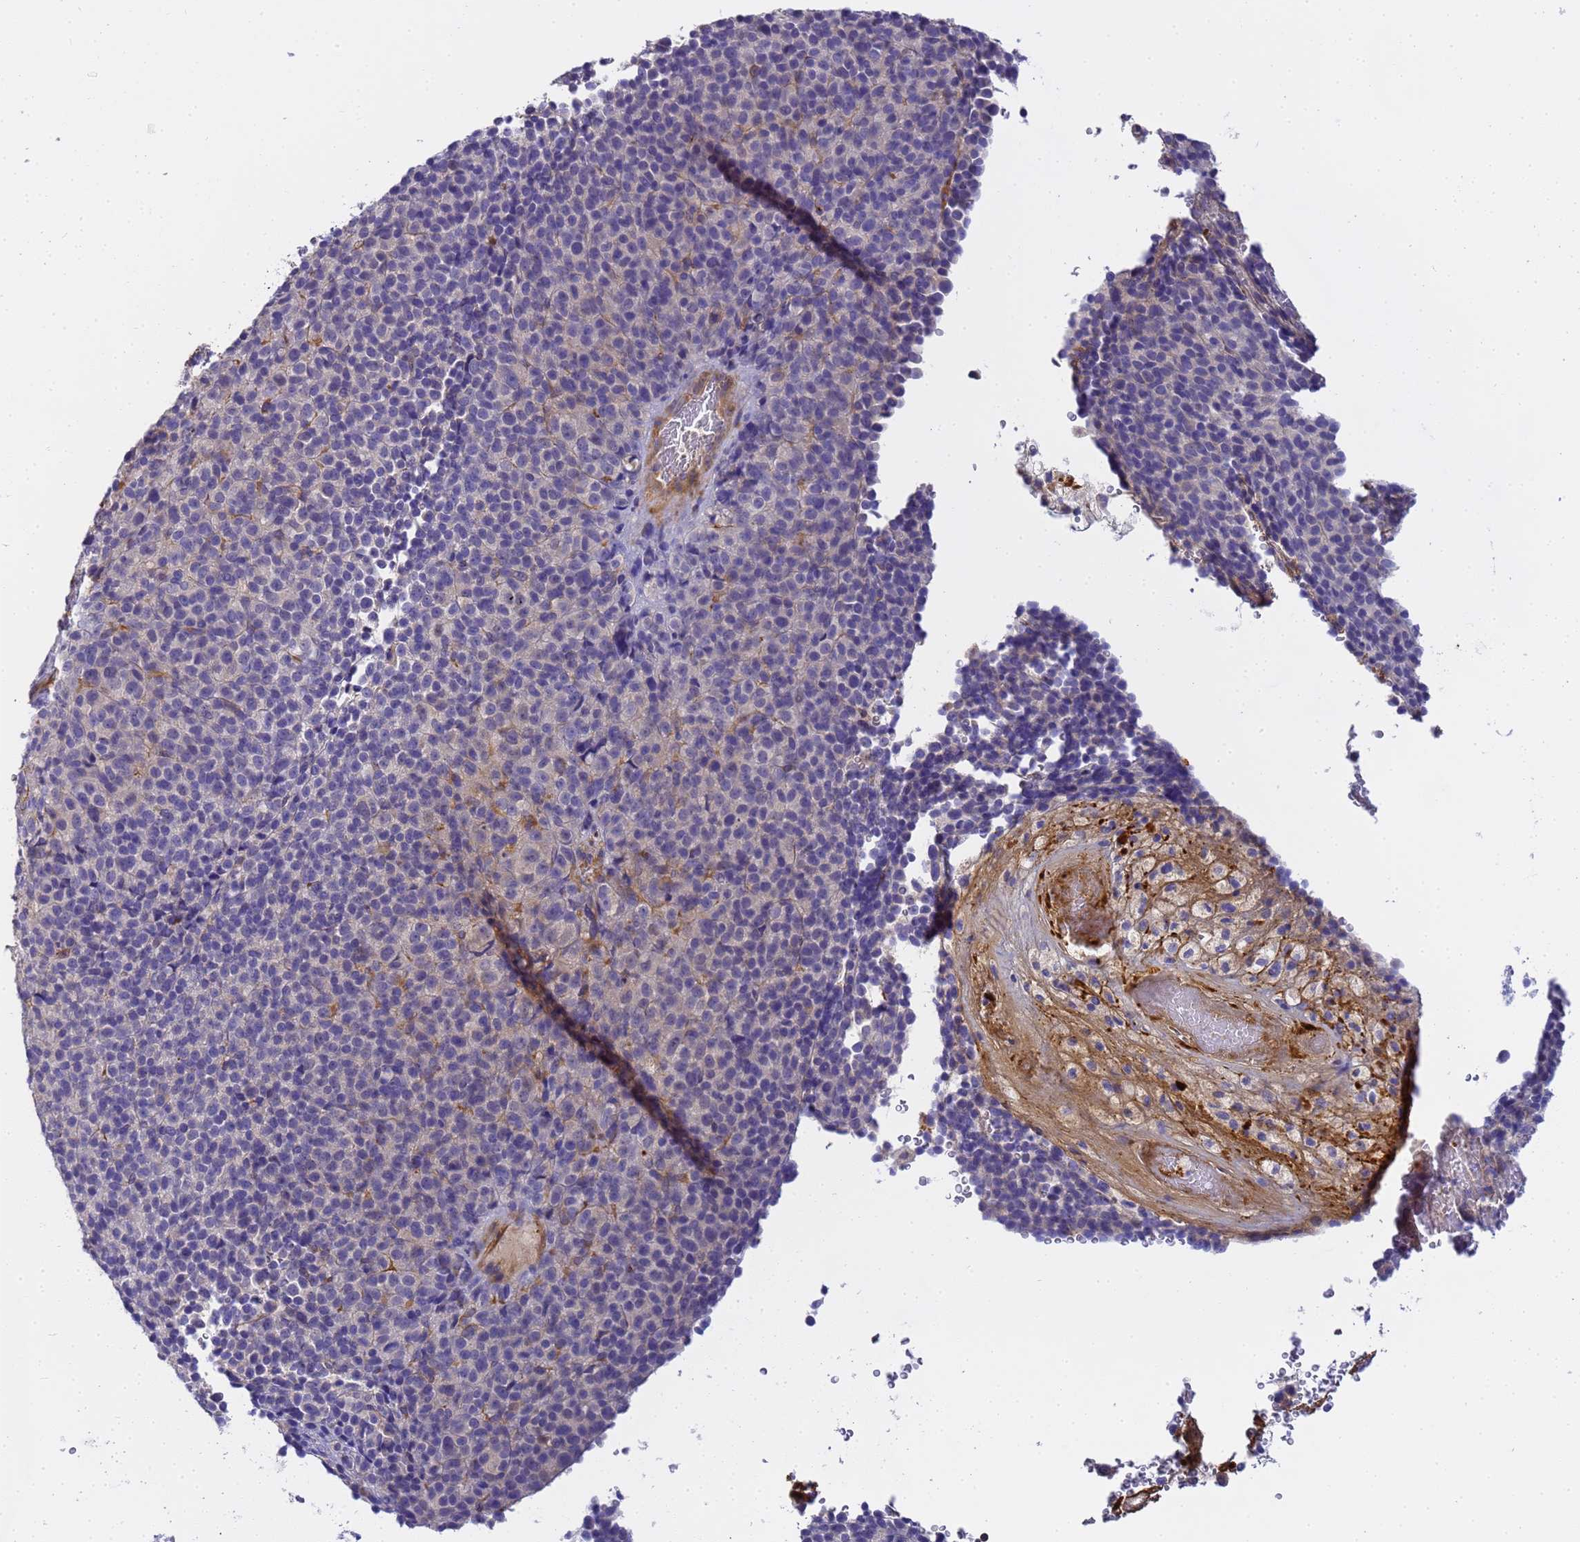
{"staining": {"intensity": "negative", "quantity": "none", "location": "none"}, "tissue": "melanoma", "cell_type": "Tumor cells", "image_type": "cancer", "snomed": [{"axis": "morphology", "description": "Malignant melanoma, Metastatic site"}, {"axis": "topography", "description": "Brain"}], "caption": "This is an immunohistochemistry micrograph of human melanoma. There is no expression in tumor cells.", "gene": "MYL12A", "patient": {"sex": "female", "age": 56}}